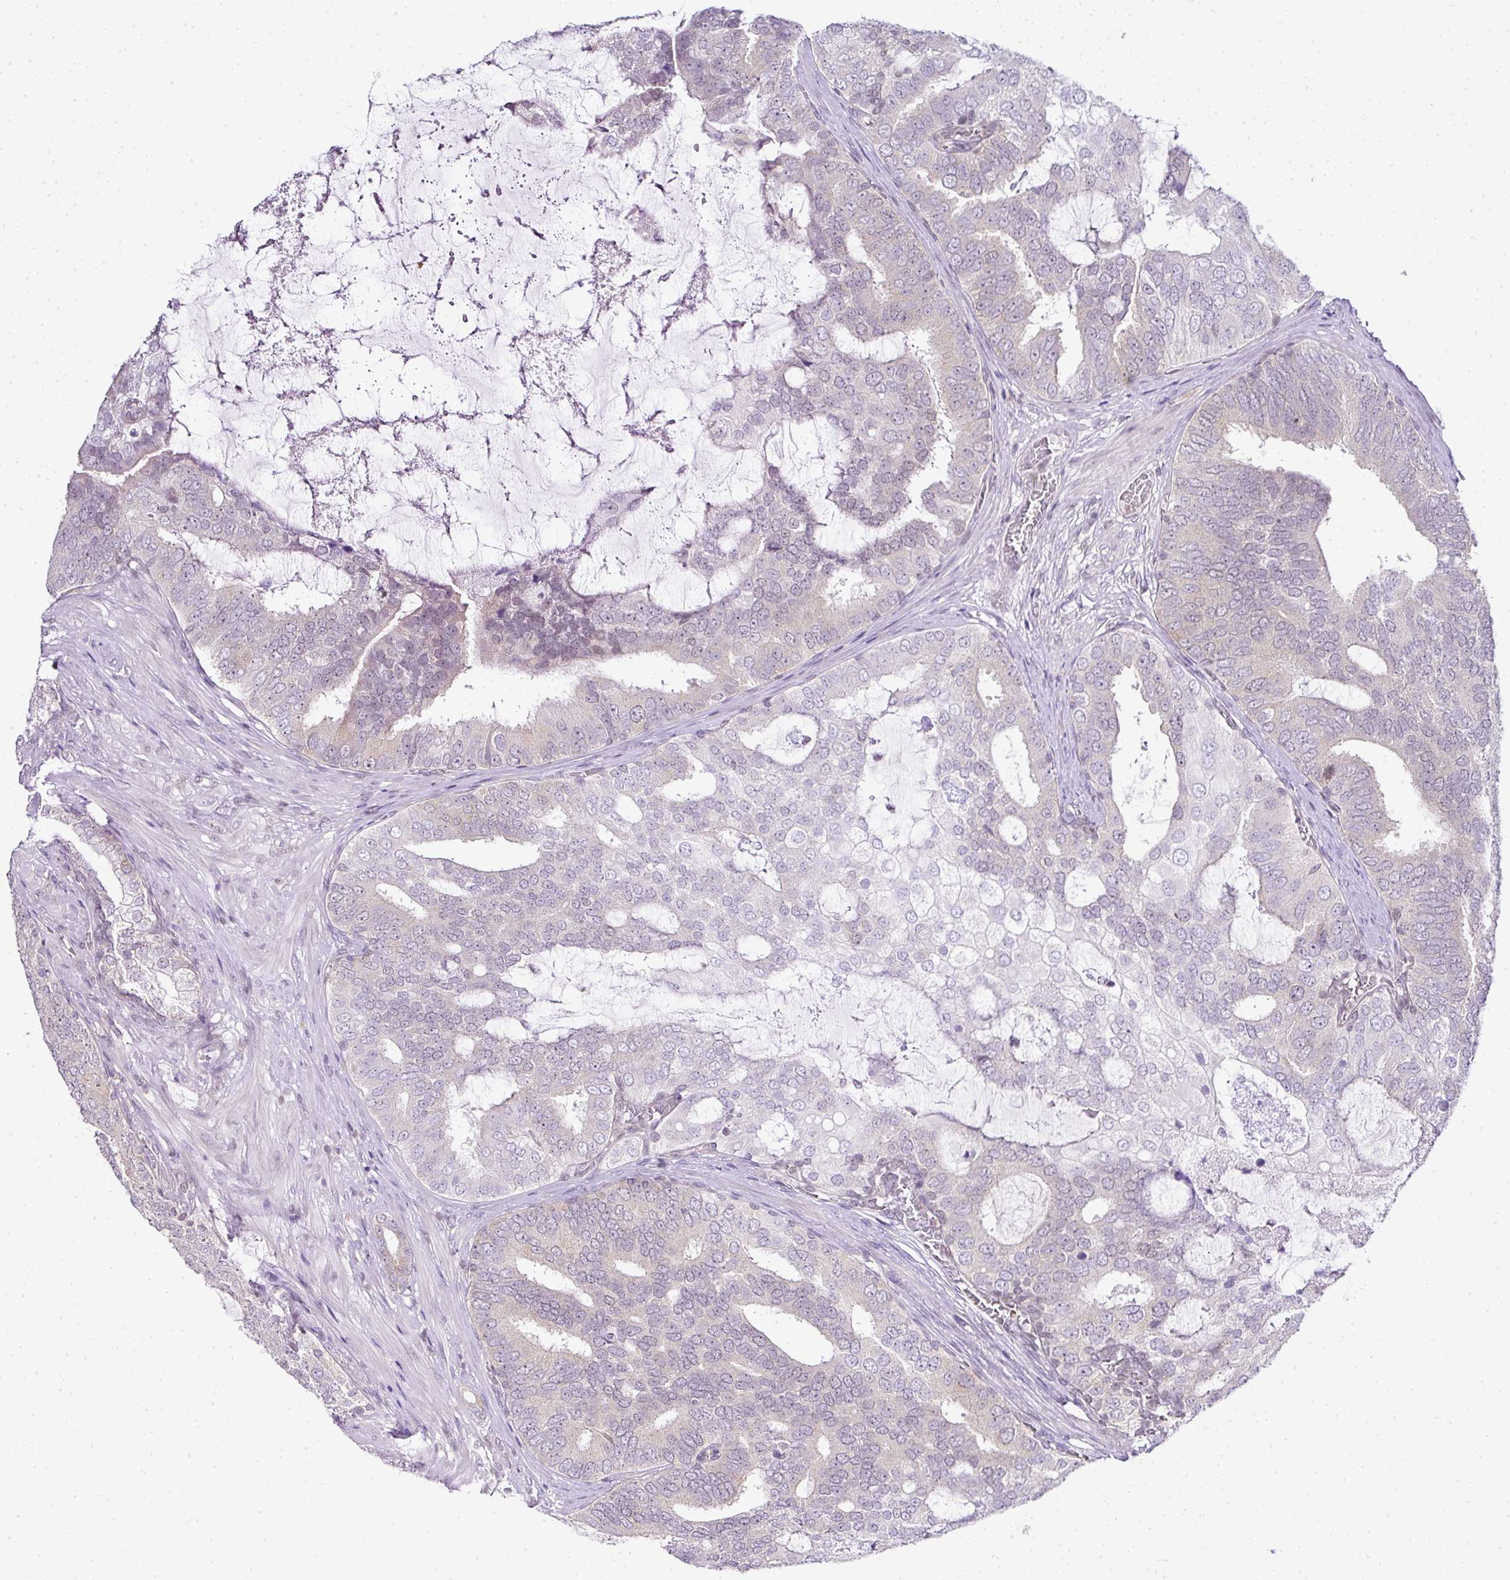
{"staining": {"intensity": "negative", "quantity": "none", "location": "none"}, "tissue": "prostate cancer", "cell_type": "Tumor cells", "image_type": "cancer", "snomed": [{"axis": "morphology", "description": "Adenocarcinoma, High grade"}, {"axis": "topography", "description": "Prostate"}], "caption": "High power microscopy histopathology image of an immunohistochemistry micrograph of prostate cancer, revealing no significant positivity in tumor cells.", "gene": "FAM32A", "patient": {"sex": "male", "age": 55}}